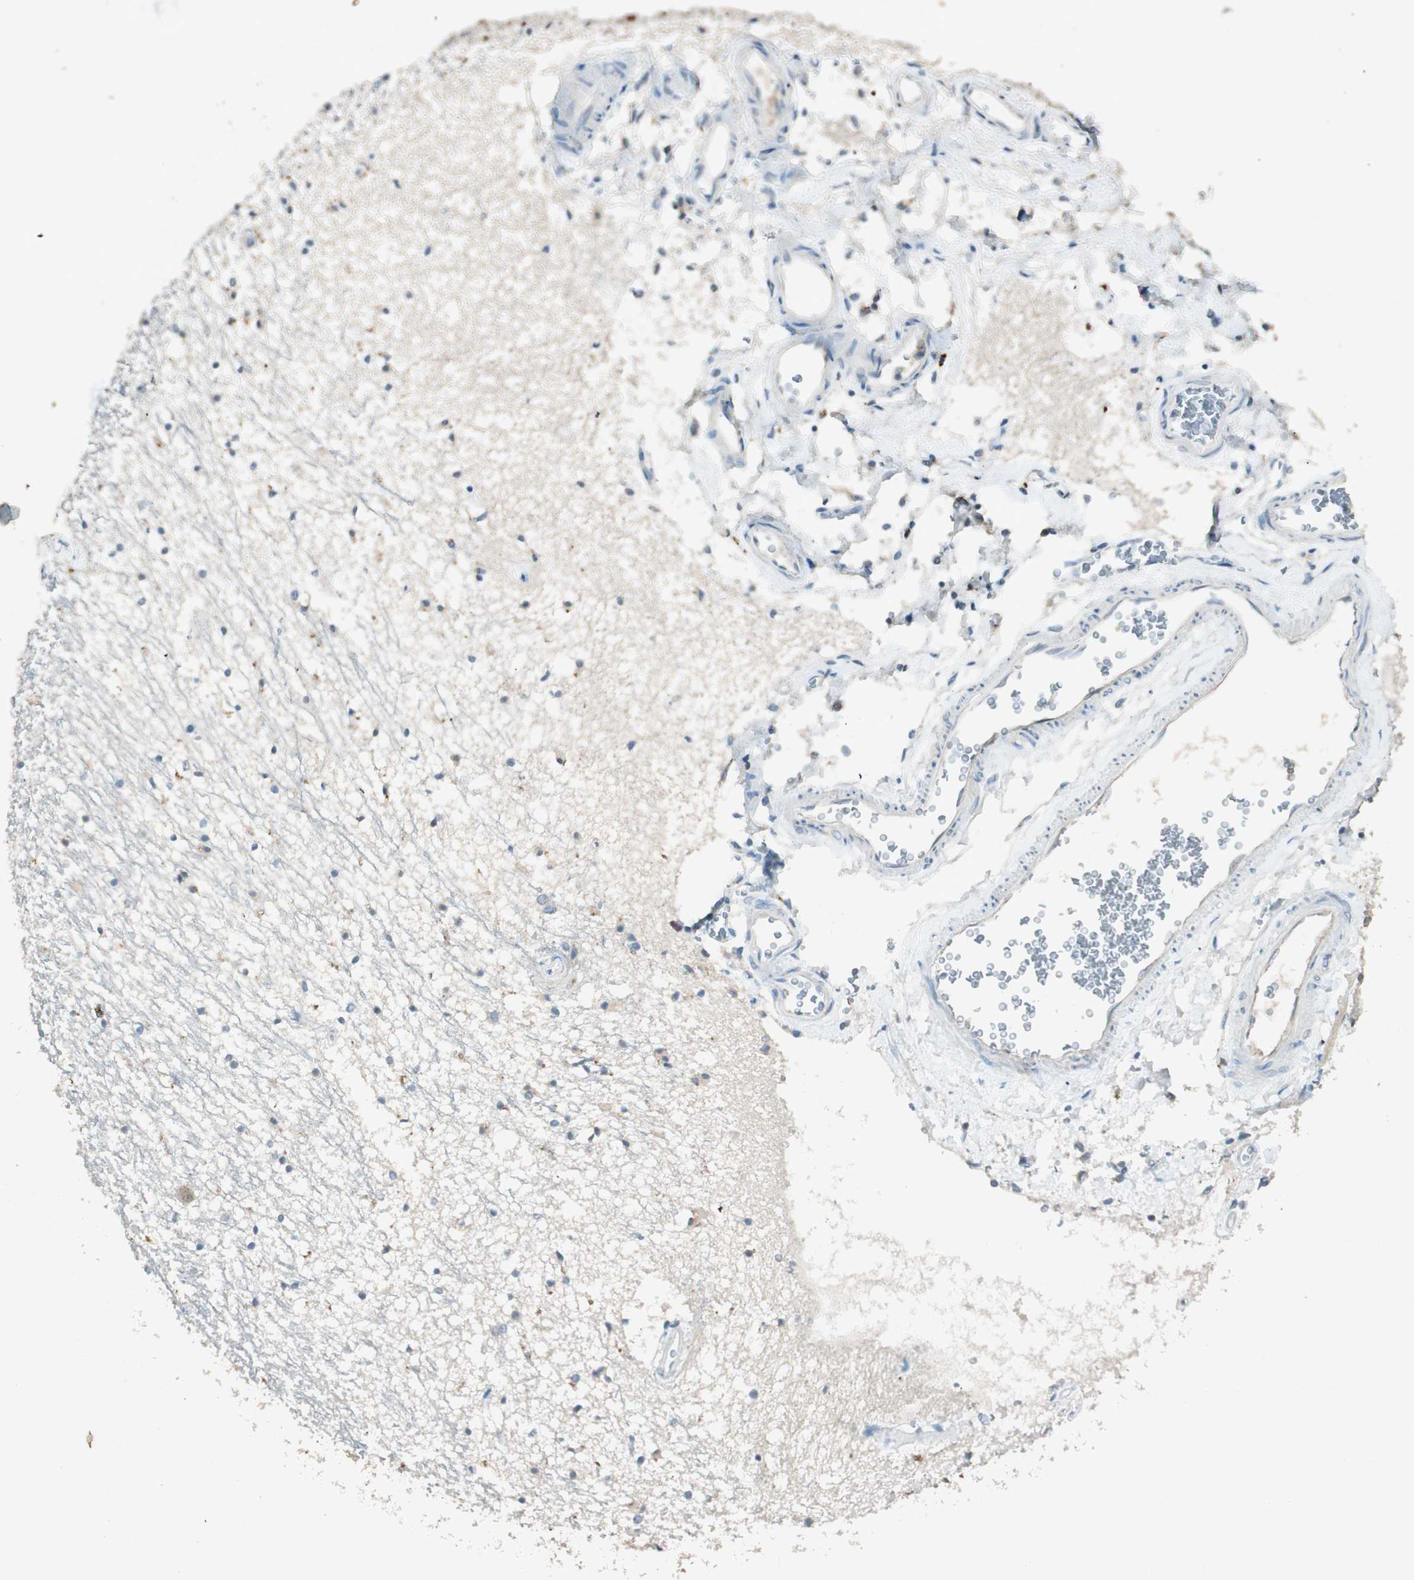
{"staining": {"intensity": "weak", "quantity": "<25%", "location": "cytoplasmic/membranous"}, "tissue": "hippocampus", "cell_type": "Glial cells", "image_type": "normal", "snomed": [{"axis": "morphology", "description": "Normal tissue, NOS"}, {"axis": "topography", "description": "Hippocampus"}], "caption": "This is a histopathology image of immunohistochemistry (IHC) staining of benign hippocampus, which shows no expression in glial cells.", "gene": "NKAIN1", "patient": {"sex": "male", "age": 45}}